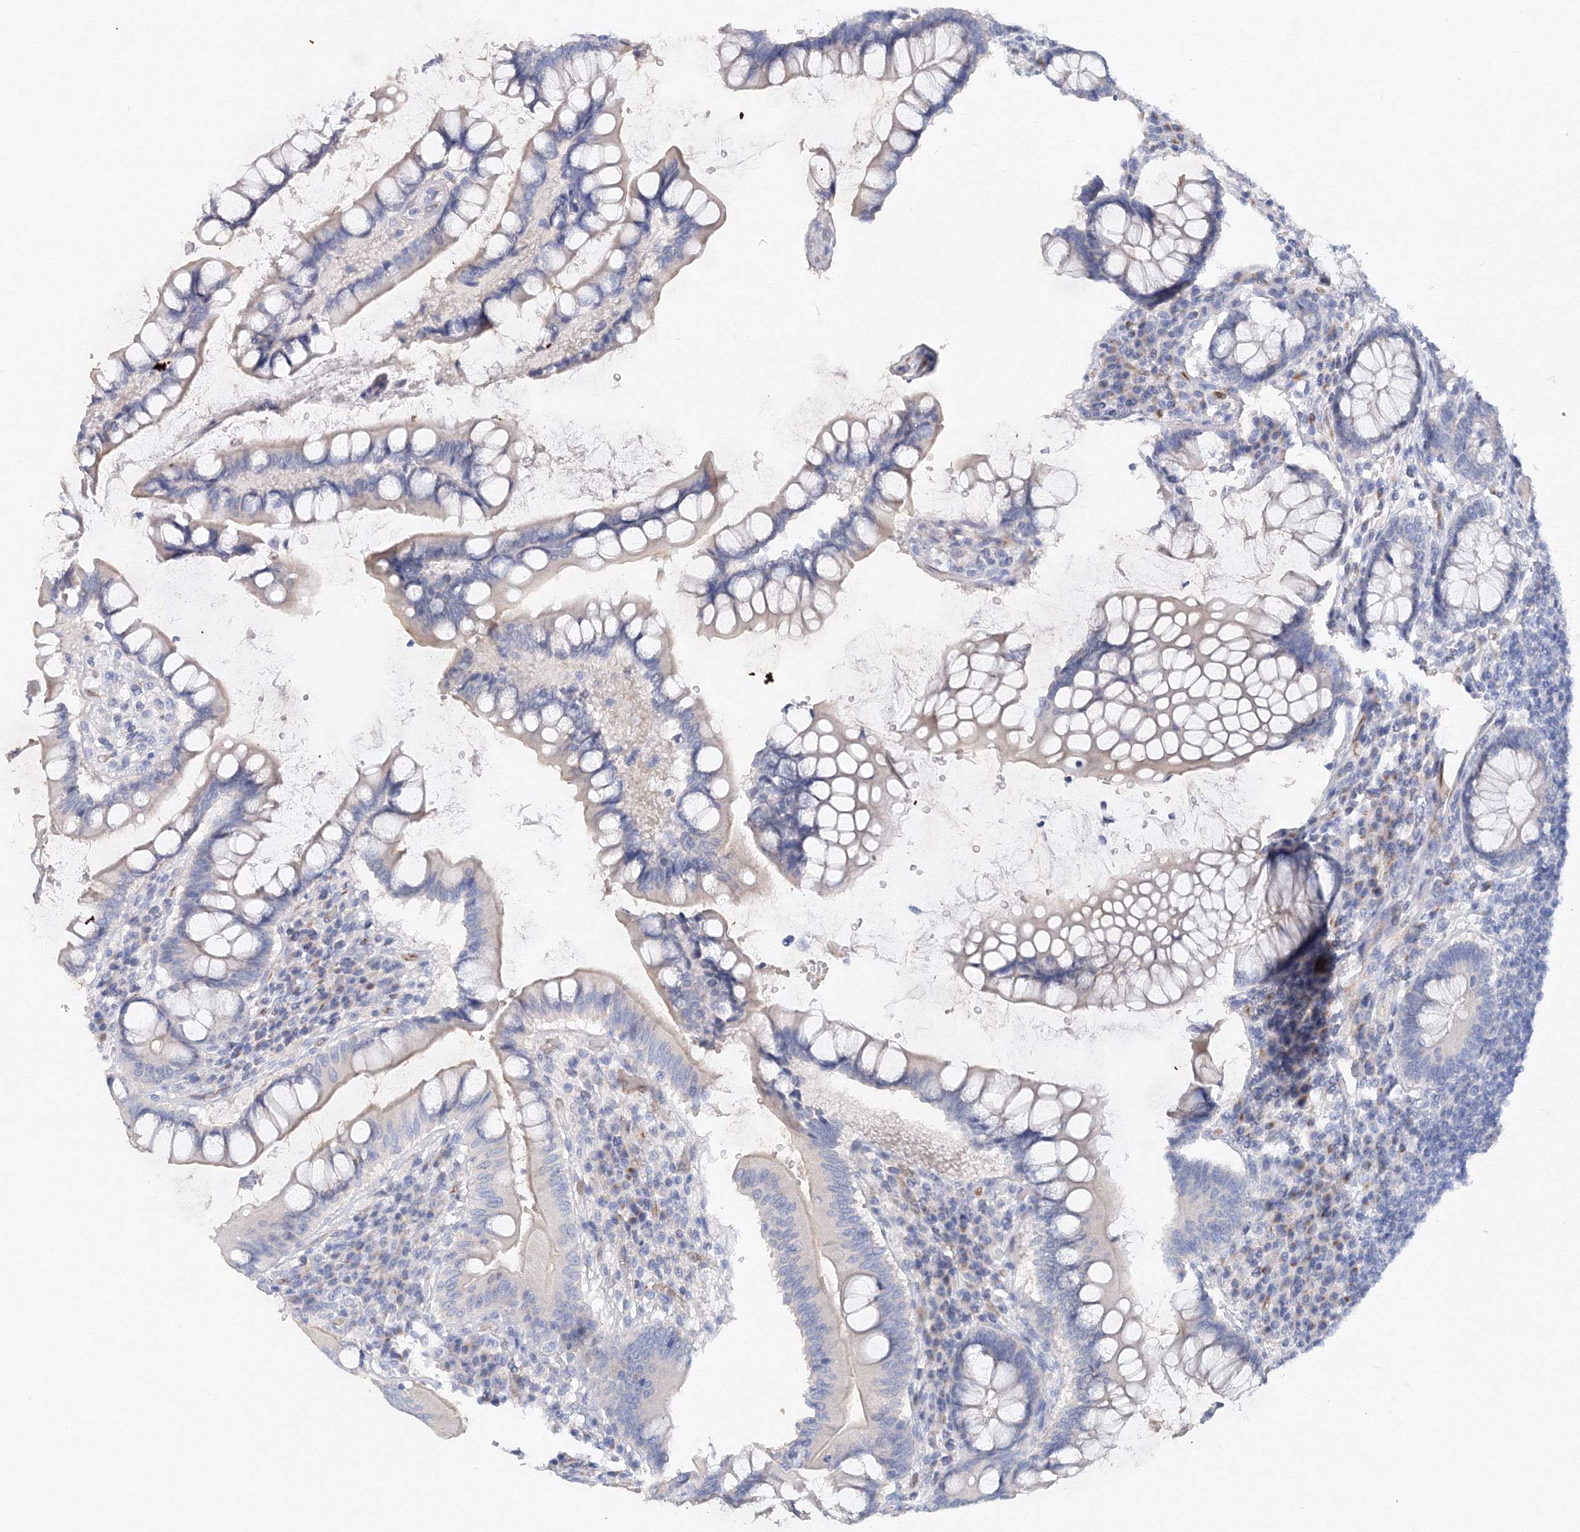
{"staining": {"intensity": "negative", "quantity": "none", "location": "none"}, "tissue": "colon", "cell_type": "Endothelial cells", "image_type": "normal", "snomed": [{"axis": "morphology", "description": "Normal tissue, NOS"}, {"axis": "topography", "description": "Colon"}], "caption": "An IHC photomicrograph of normal colon is shown. There is no staining in endothelial cells of colon. The staining was performed using DAB (3,3'-diaminobenzidine) to visualize the protein expression in brown, while the nuclei were stained in blue with hematoxylin (Magnification: 20x).", "gene": "TAMM41", "patient": {"sex": "female", "age": 79}}